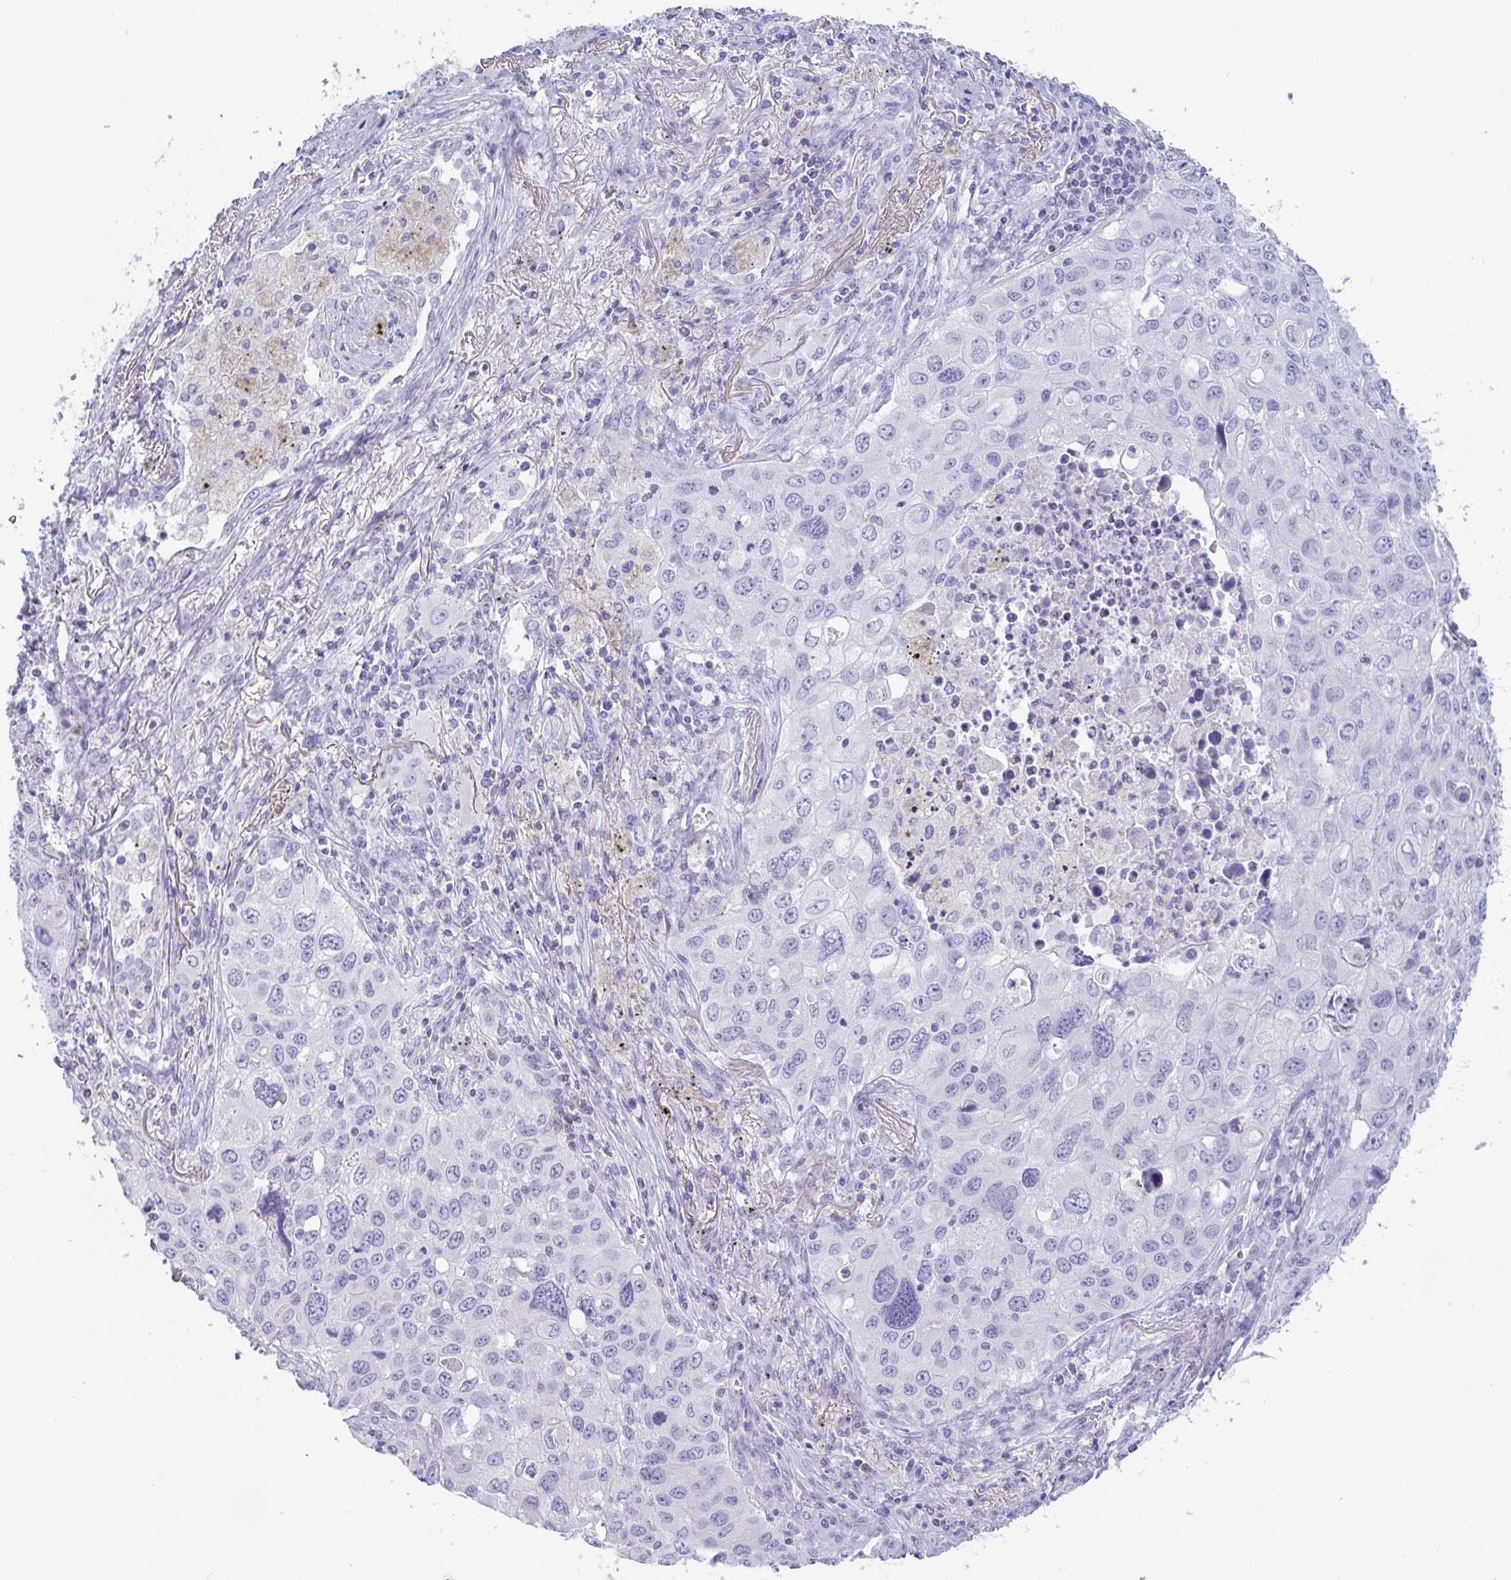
{"staining": {"intensity": "negative", "quantity": "none", "location": "none"}, "tissue": "lung cancer", "cell_type": "Tumor cells", "image_type": "cancer", "snomed": [{"axis": "morphology", "description": "Adenocarcinoma, NOS"}, {"axis": "morphology", "description": "Adenocarcinoma, metastatic, NOS"}, {"axis": "topography", "description": "Lymph node"}, {"axis": "topography", "description": "Lung"}], "caption": "DAB (3,3'-diaminobenzidine) immunohistochemical staining of human lung cancer (metastatic adenocarcinoma) reveals no significant staining in tumor cells.", "gene": "PLA2G1B", "patient": {"sex": "female", "age": 42}}